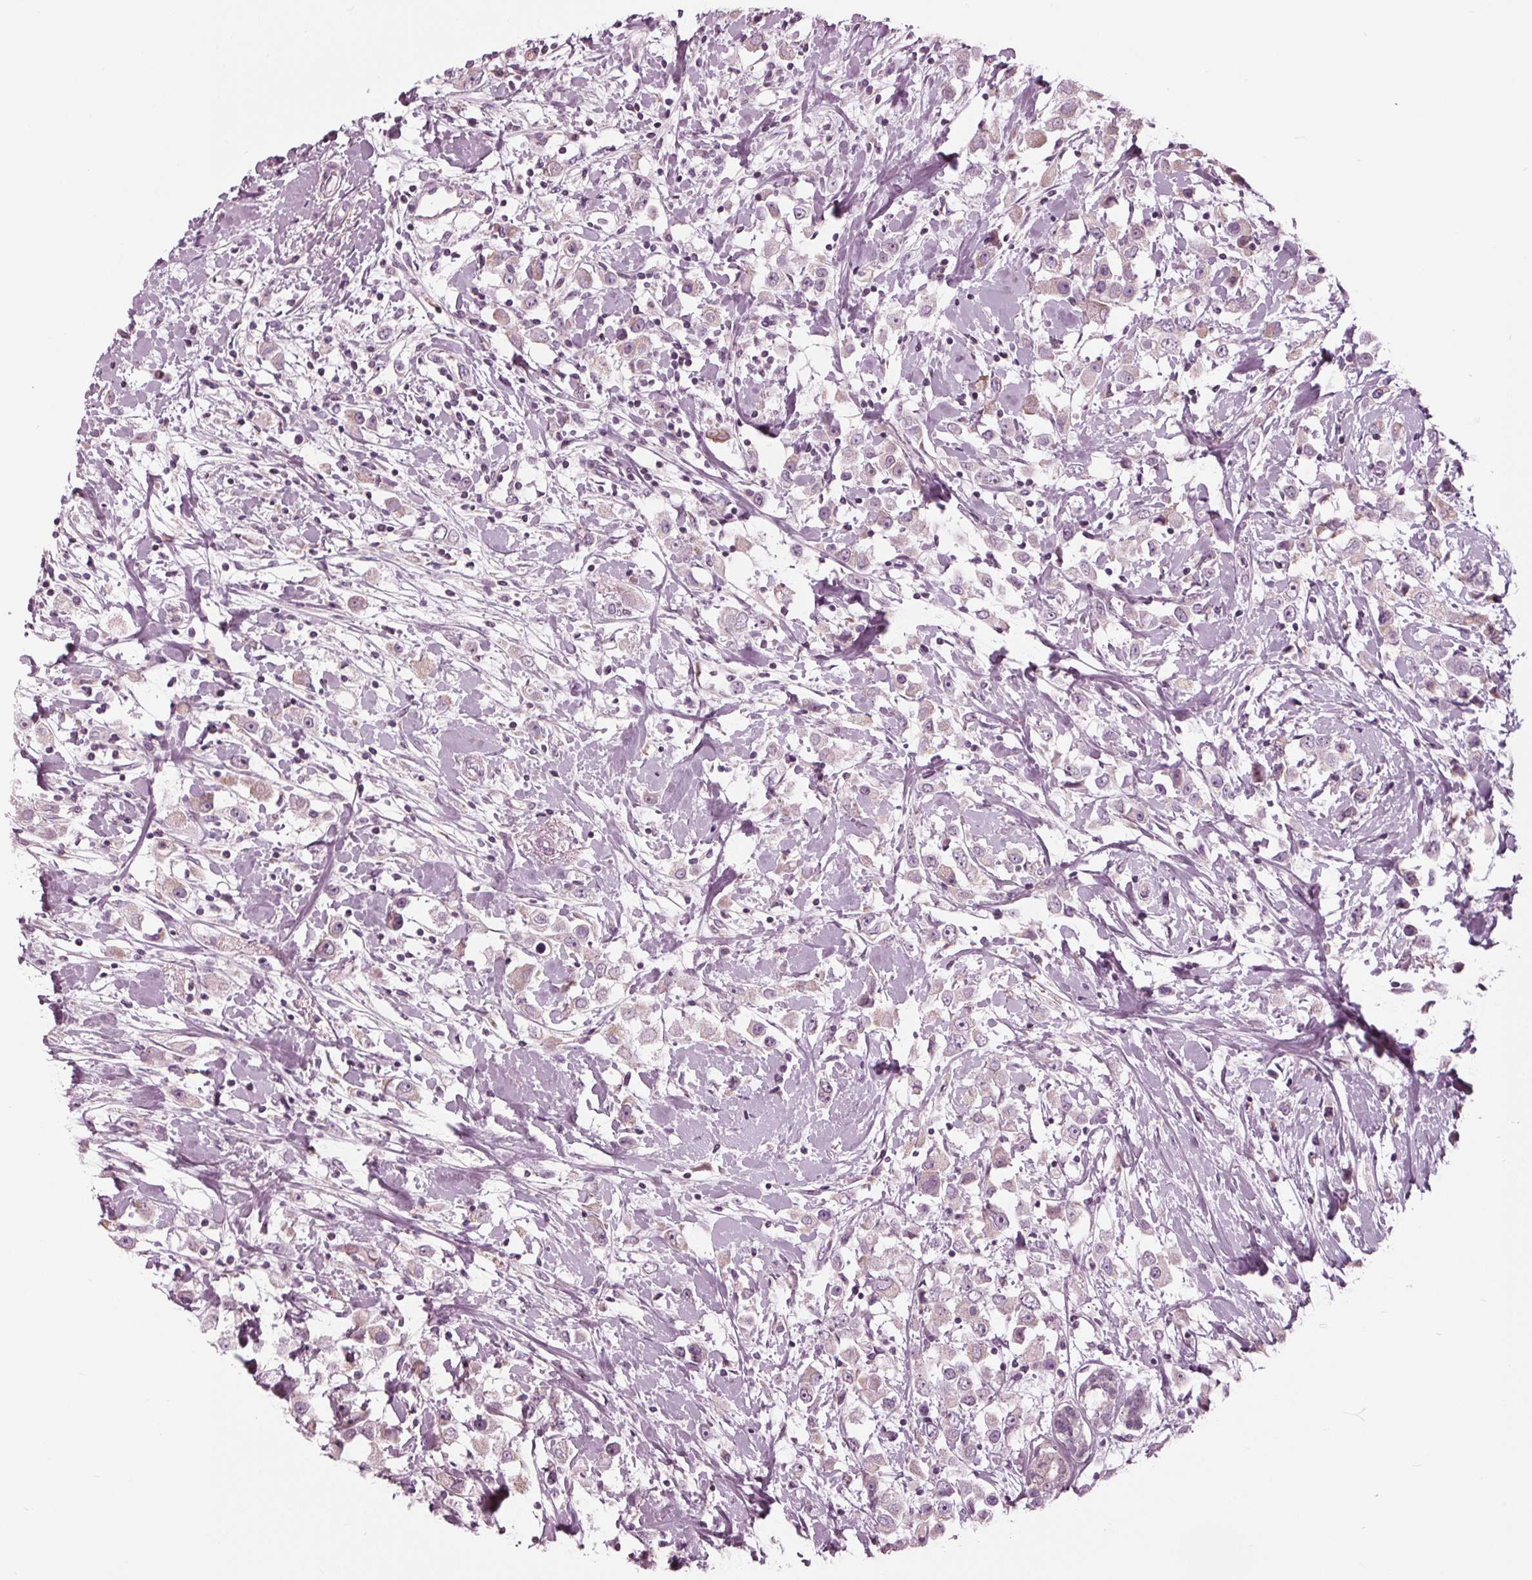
{"staining": {"intensity": "negative", "quantity": "none", "location": "none"}, "tissue": "breast cancer", "cell_type": "Tumor cells", "image_type": "cancer", "snomed": [{"axis": "morphology", "description": "Duct carcinoma"}, {"axis": "topography", "description": "Breast"}], "caption": "Infiltrating ductal carcinoma (breast) was stained to show a protein in brown. There is no significant staining in tumor cells.", "gene": "CLN6", "patient": {"sex": "female", "age": 61}}